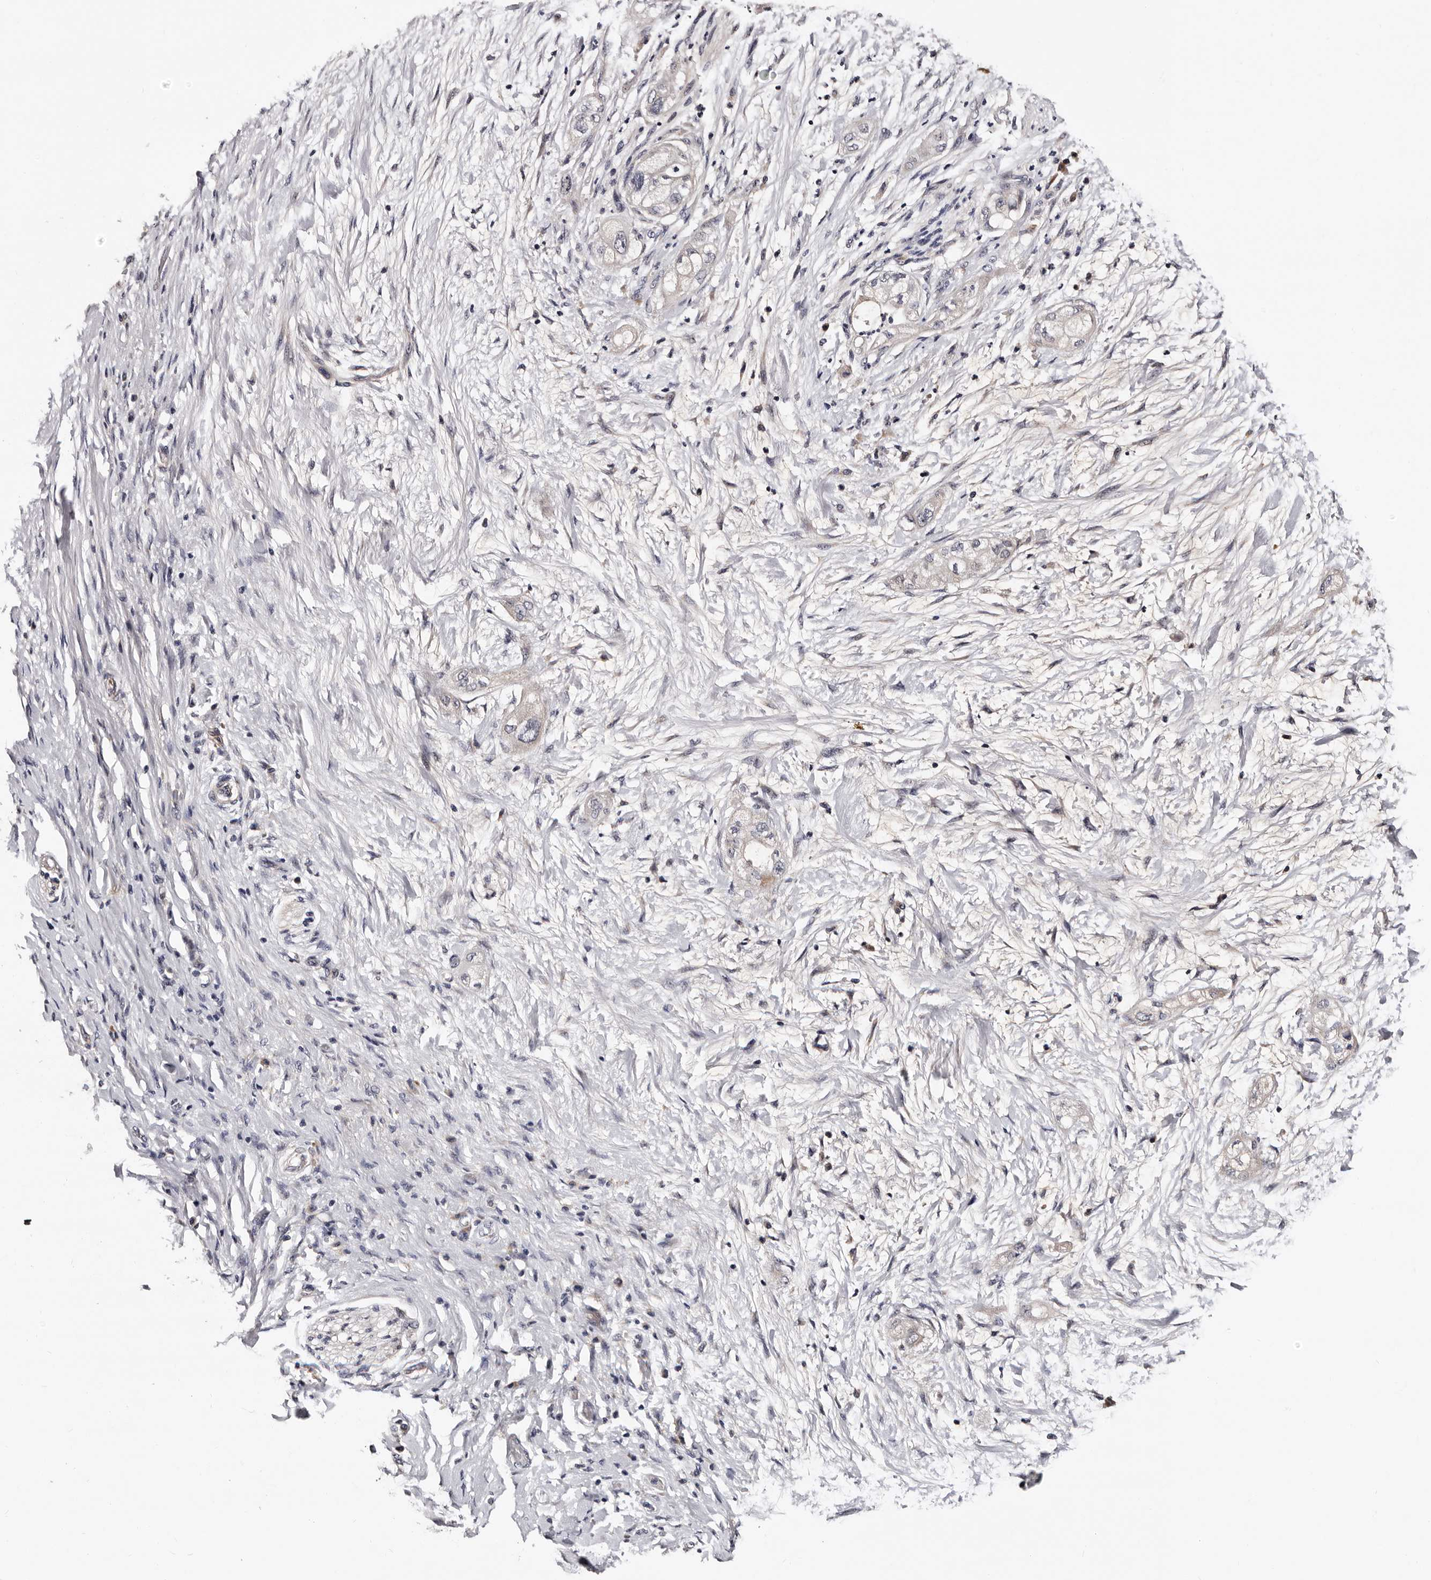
{"staining": {"intensity": "negative", "quantity": "none", "location": "none"}, "tissue": "pancreatic cancer", "cell_type": "Tumor cells", "image_type": "cancer", "snomed": [{"axis": "morphology", "description": "Adenocarcinoma, NOS"}, {"axis": "topography", "description": "Pancreas"}], "caption": "A high-resolution micrograph shows immunohistochemistry staining of pancreatic cancer, which reveals no significant staining in tumor cells.", "gene": "TAF4B", "patient": {"sex": "male", "age": 58}}